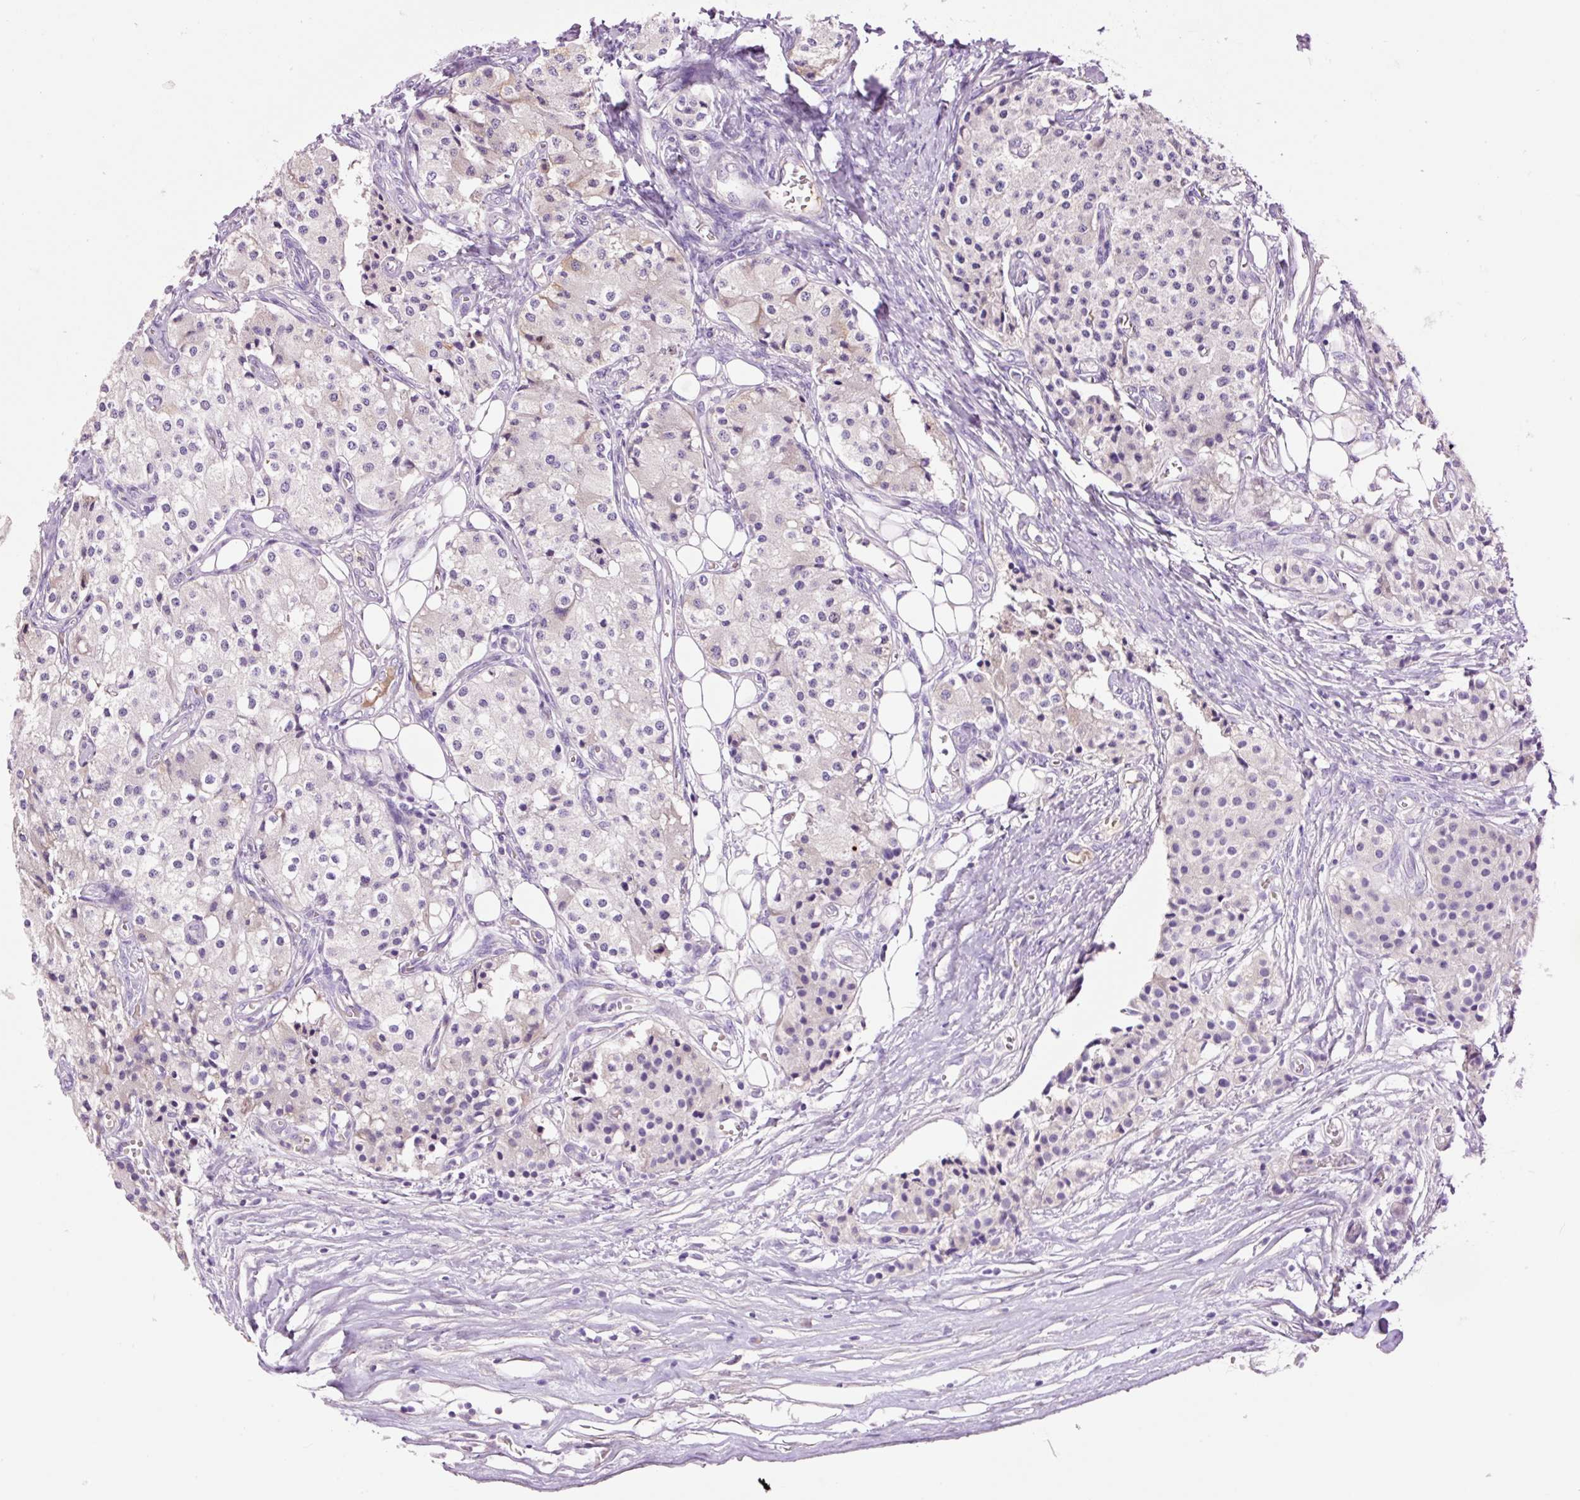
{"staining": {"intensity": "negative", "quantity": "none", "location": "none"}, "tissue": "carcinoid", "cell_type": "Tumor cells", "image_type": "cancer", "snomed": [{"axis": "morphology", "description": "Carcinoid, malignant, NOS"}, {"axis": "topography", "description": "Colon"}], "caption": "Protein analysis of carcinoid displays no significant positivity in tumor cells.", "gene": "DPPA4", "patient": {"sex": "female", "age": 52}}